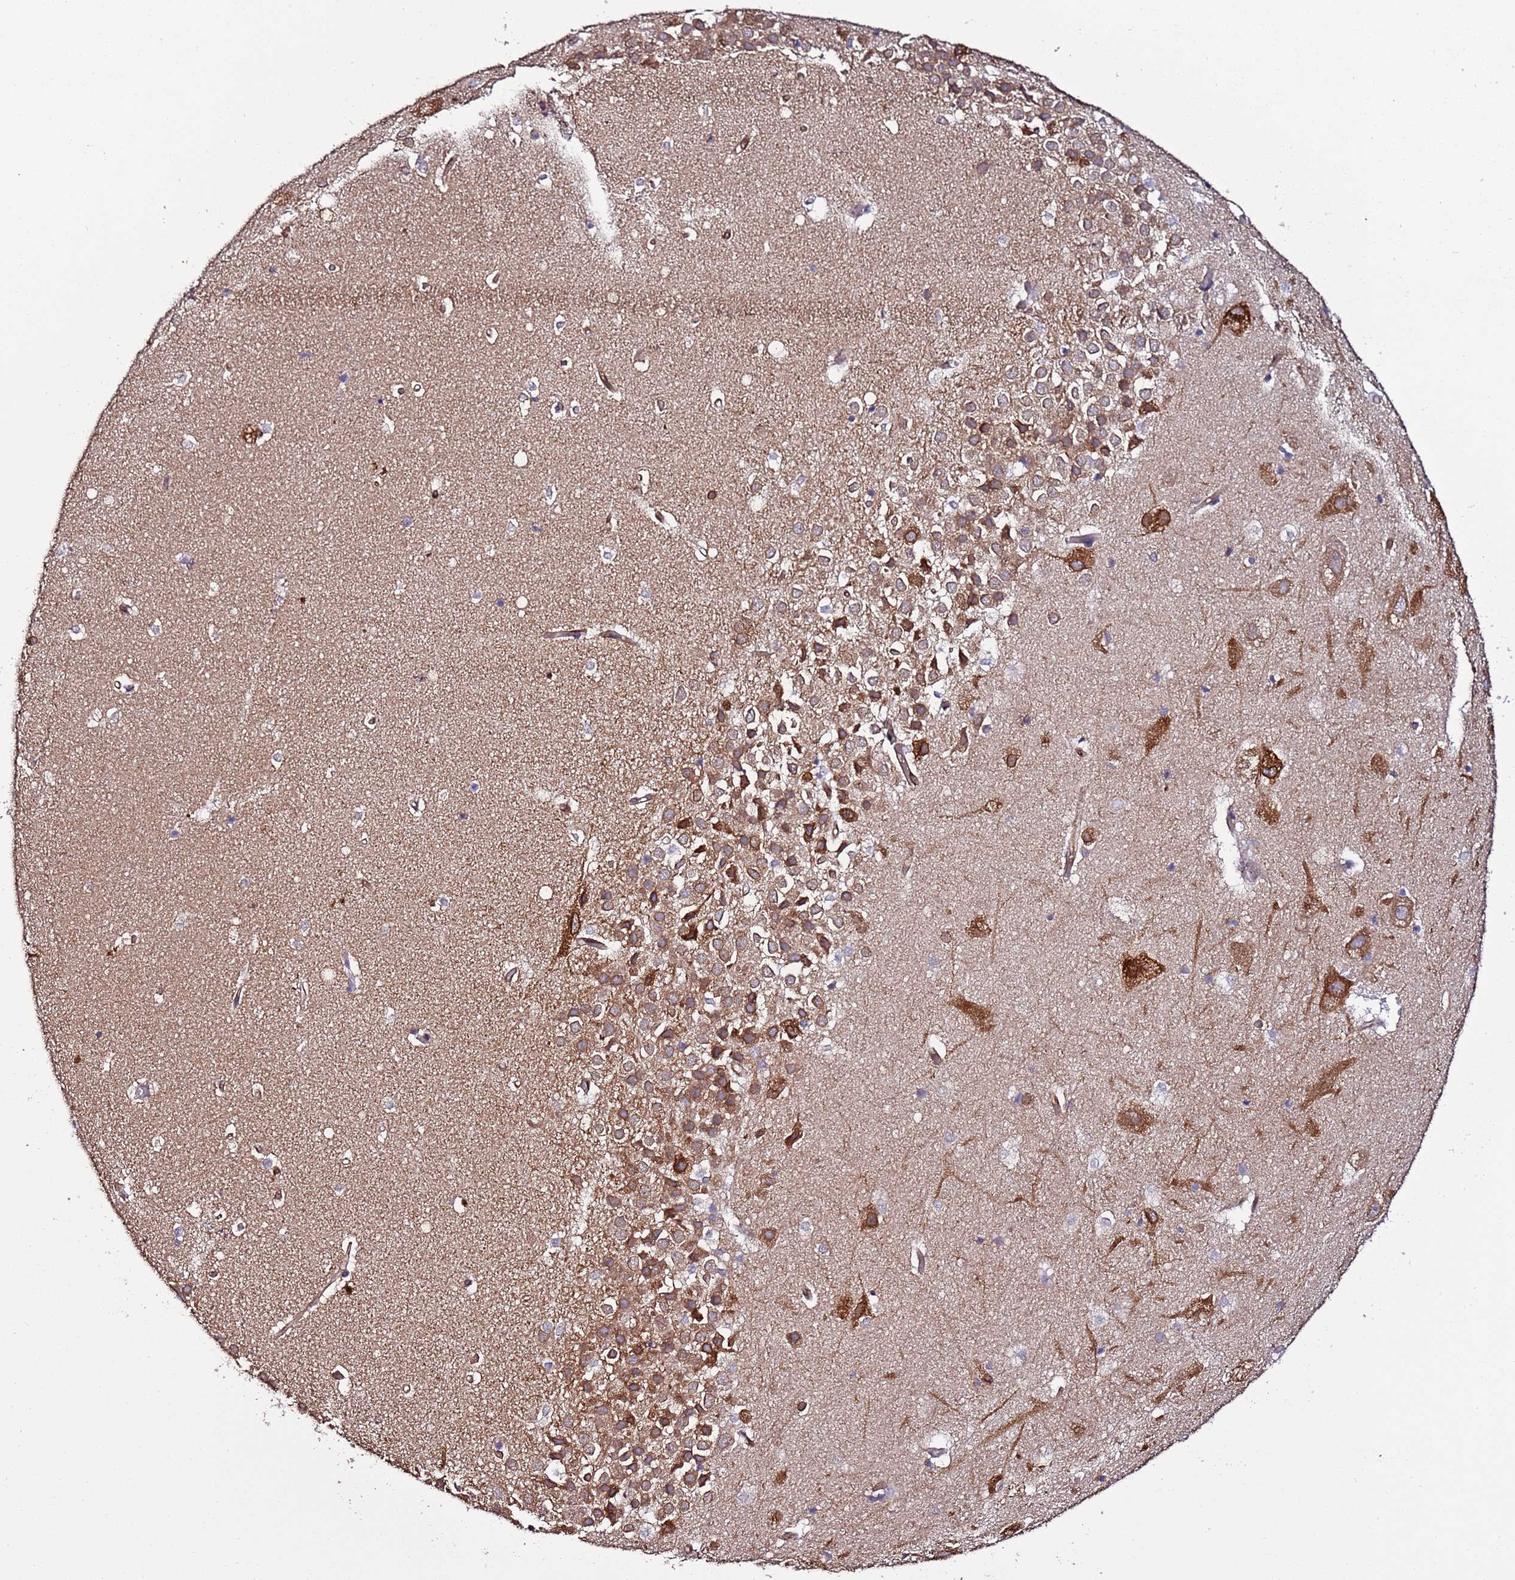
{"staining": {"intensity": "strong", "quantity": "<25%", "location": "cytoplasmic/membranous"}, "tissue": "hippocampus", "cell_type": "Glial cells", "image_type": "normal", "snomed": [{"axis": "morphology", "description": "Normal tissue, NOS"}, {"axis": "topography", "description": "Hippocampus"}], "caption": "This image reveals unremarkable hippocampus stained with immunohistochemistry (IHC) to label a protein in brown. The cytoplasmic/membranous of glial cells show strong positivity for the protein. Nuclei are counter-stained blue.", "gene": "SLC41A3", "patient": {"sex": "female", "age": 52}}